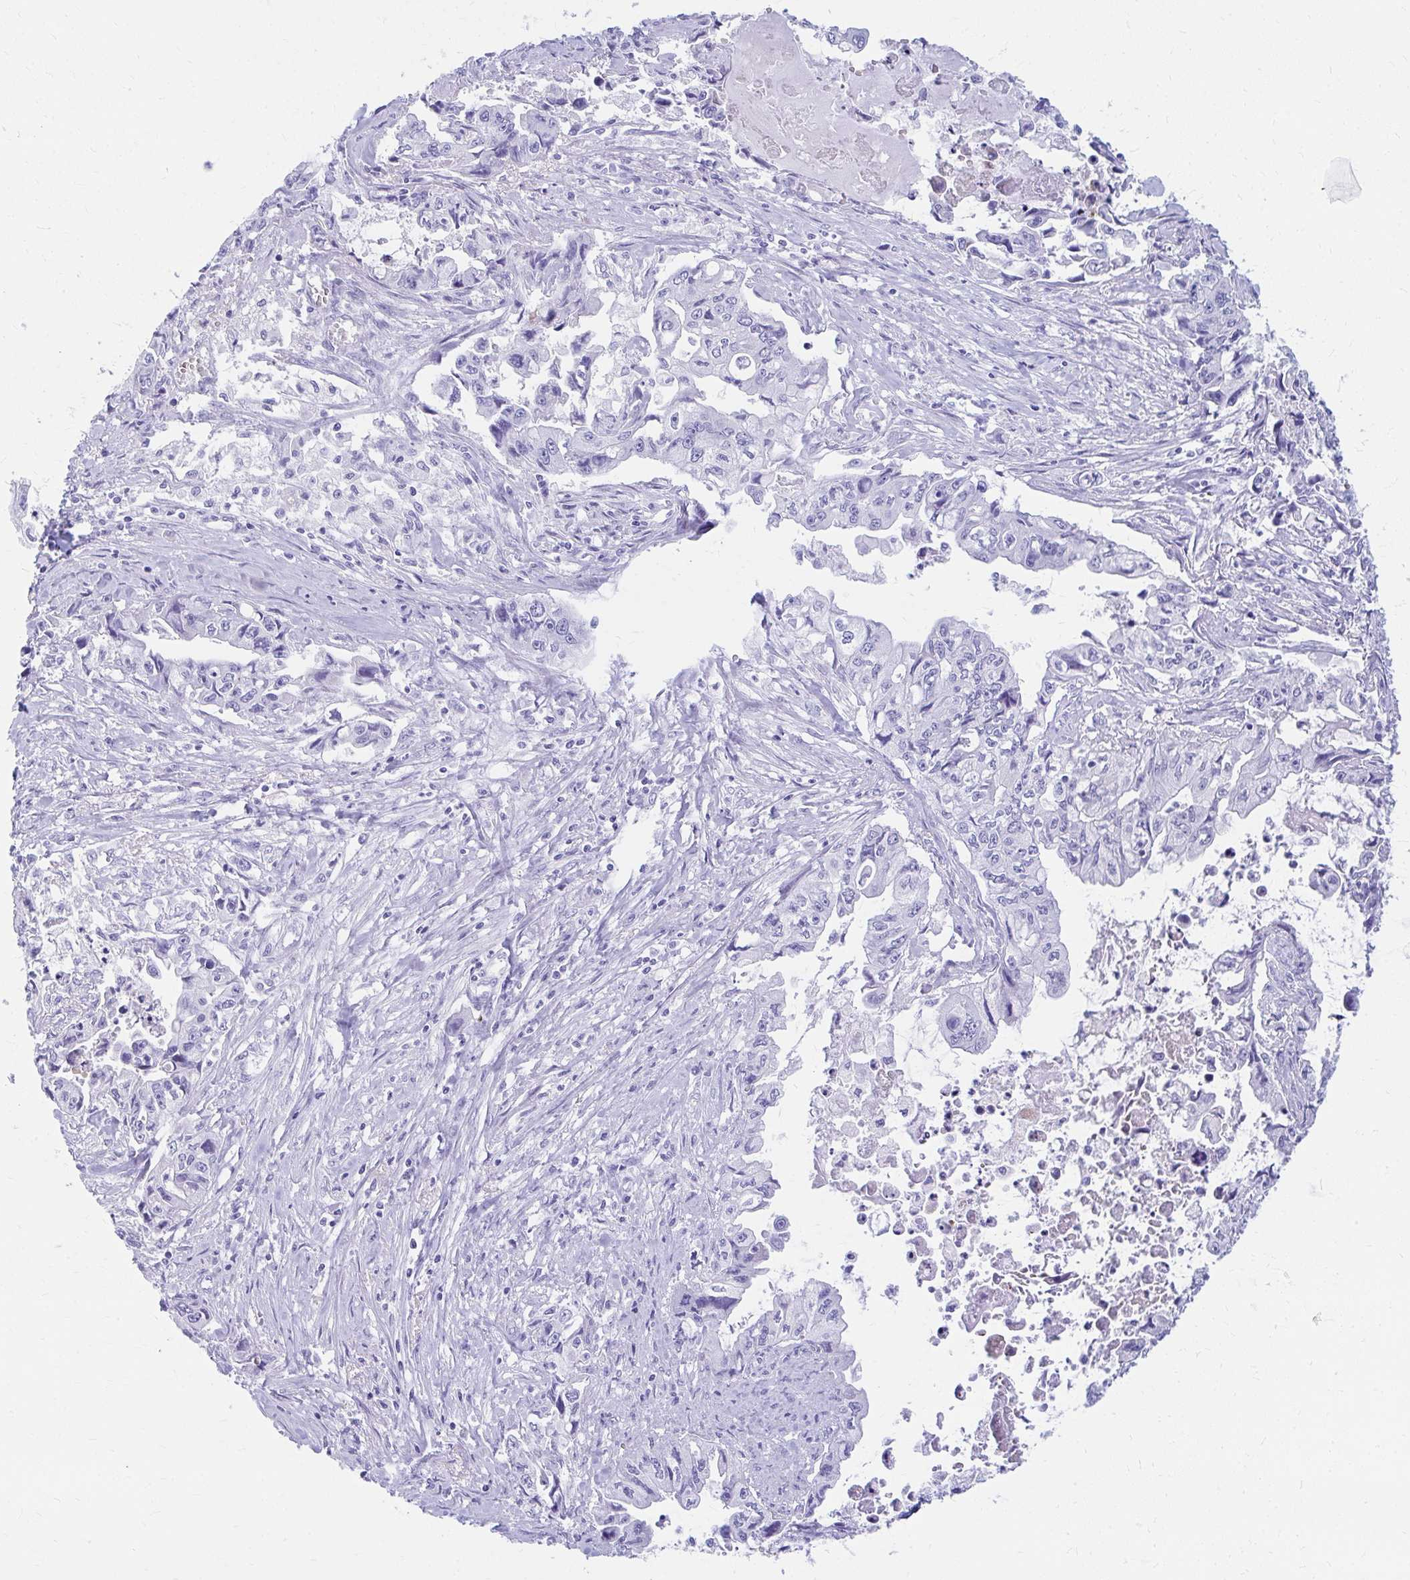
{"staining": {"intensity": "negative", "quantity": "none", "location": "none"}, "tissue": "pancreatic cancer", "cell_type": "Tumor cells", "image_type": "cancer", "snomed": [{"axis": "morphology", "description": "Adenocarcinoma, NOS"}, {"axis": "topography", "description": "Pancreas"}], "caption": "Pancreatic cancer was stained to show a protein in brown. There is no significant staining in tumor cells.", "gene": "NSG2", "patient": {"sex": "male", "age": 66}}